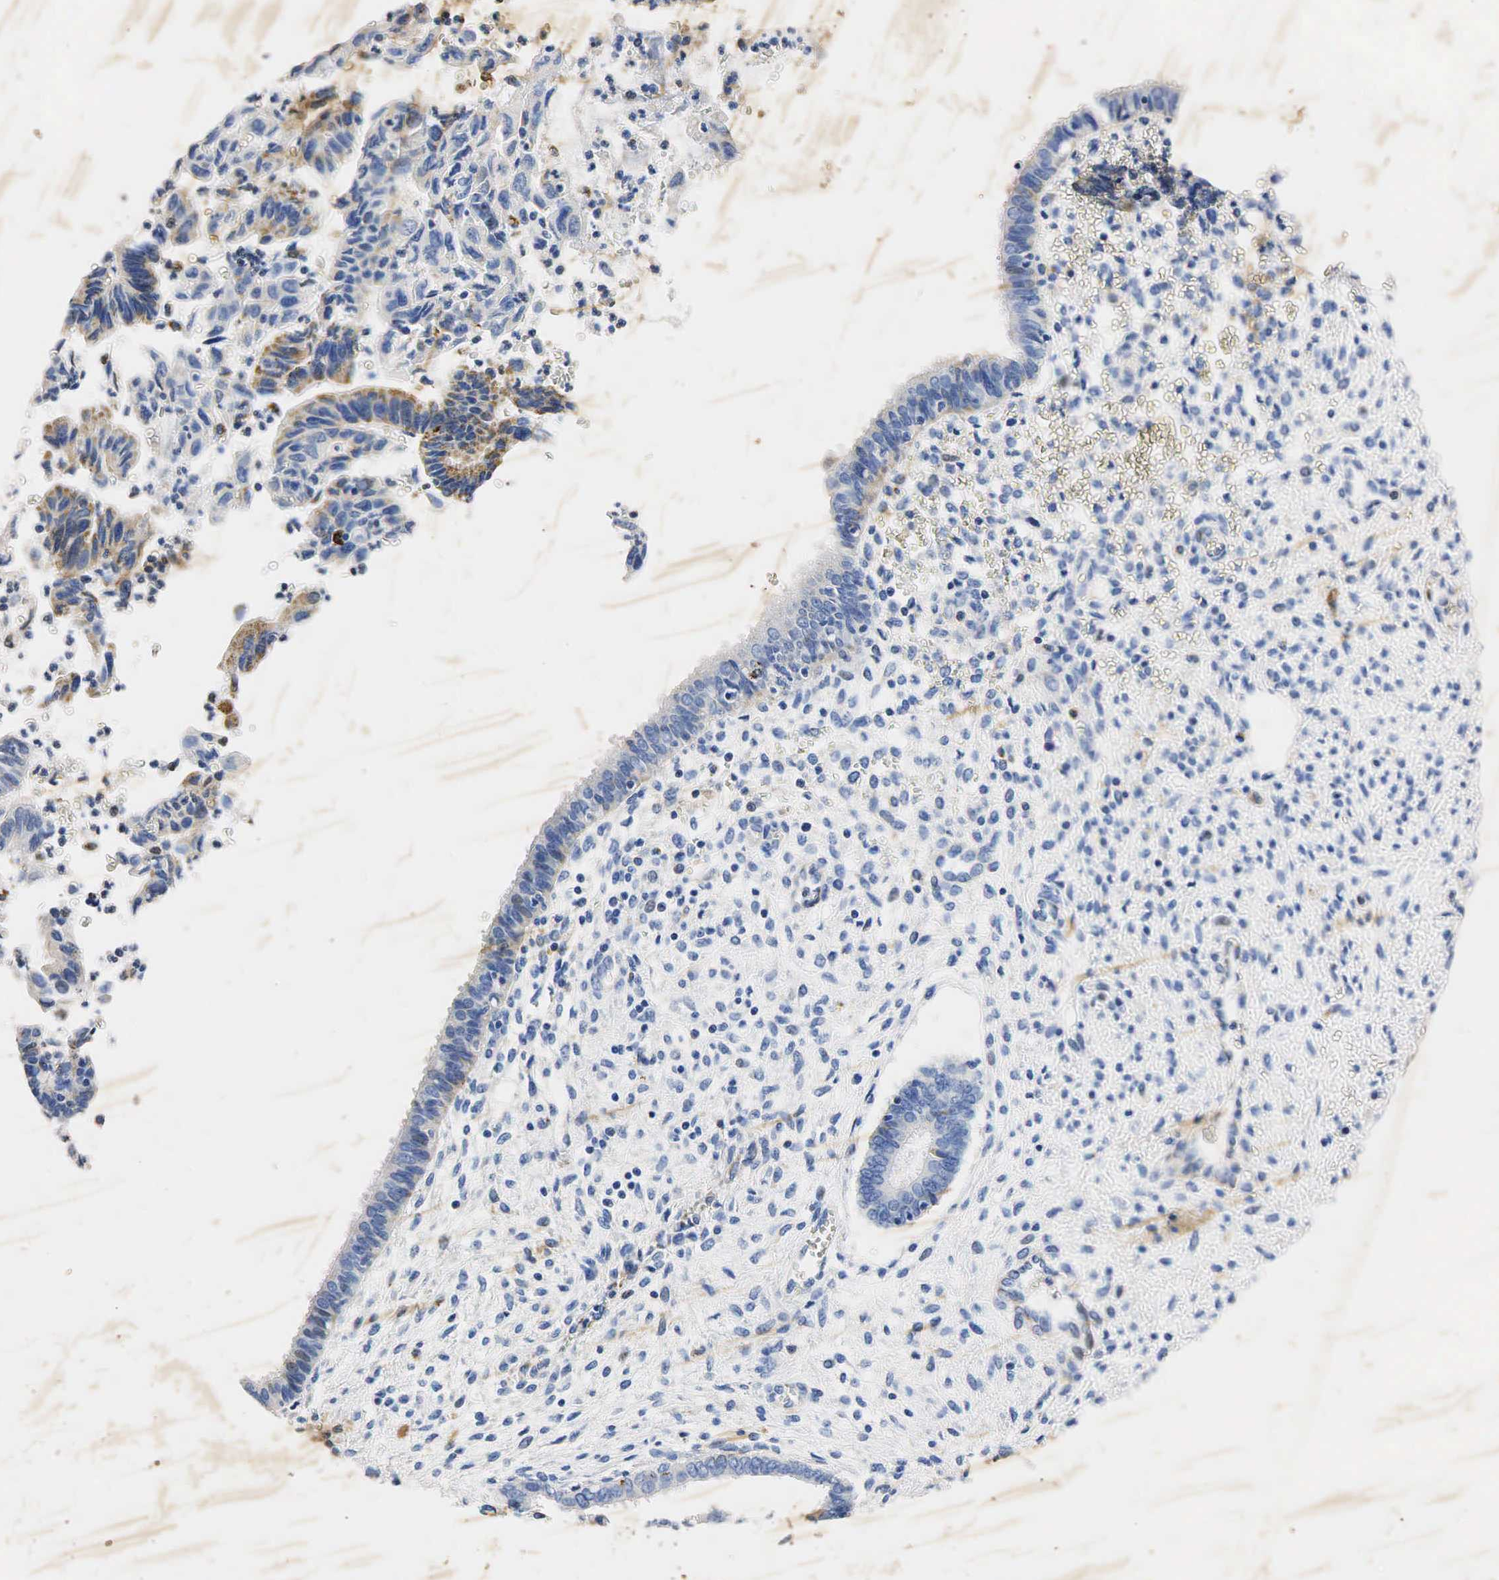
{"staining": {"intensity": "weak", "quantity": "25%-75%", "location": "cytoplasmic/membranous"}, "tissue": "cervical cancer", "cell_type": "Tumor cells", "image_type": "cancer", "snomed": [{"axis": "morphology", "description": "Normal tissue, NOS"}, {"axis": "morphology", "description": "Adenocarcinoma, NOS"}, {"axis": "topography", "description": "Cervix"}], "caption": "Protein staining displays weak cytoplasmic/membranous staining in about 25%-75% of tumor cells in adenocarcinoma (cervical).", "gene": "SYP", "patient": {"sex": "female", "age": 34}}